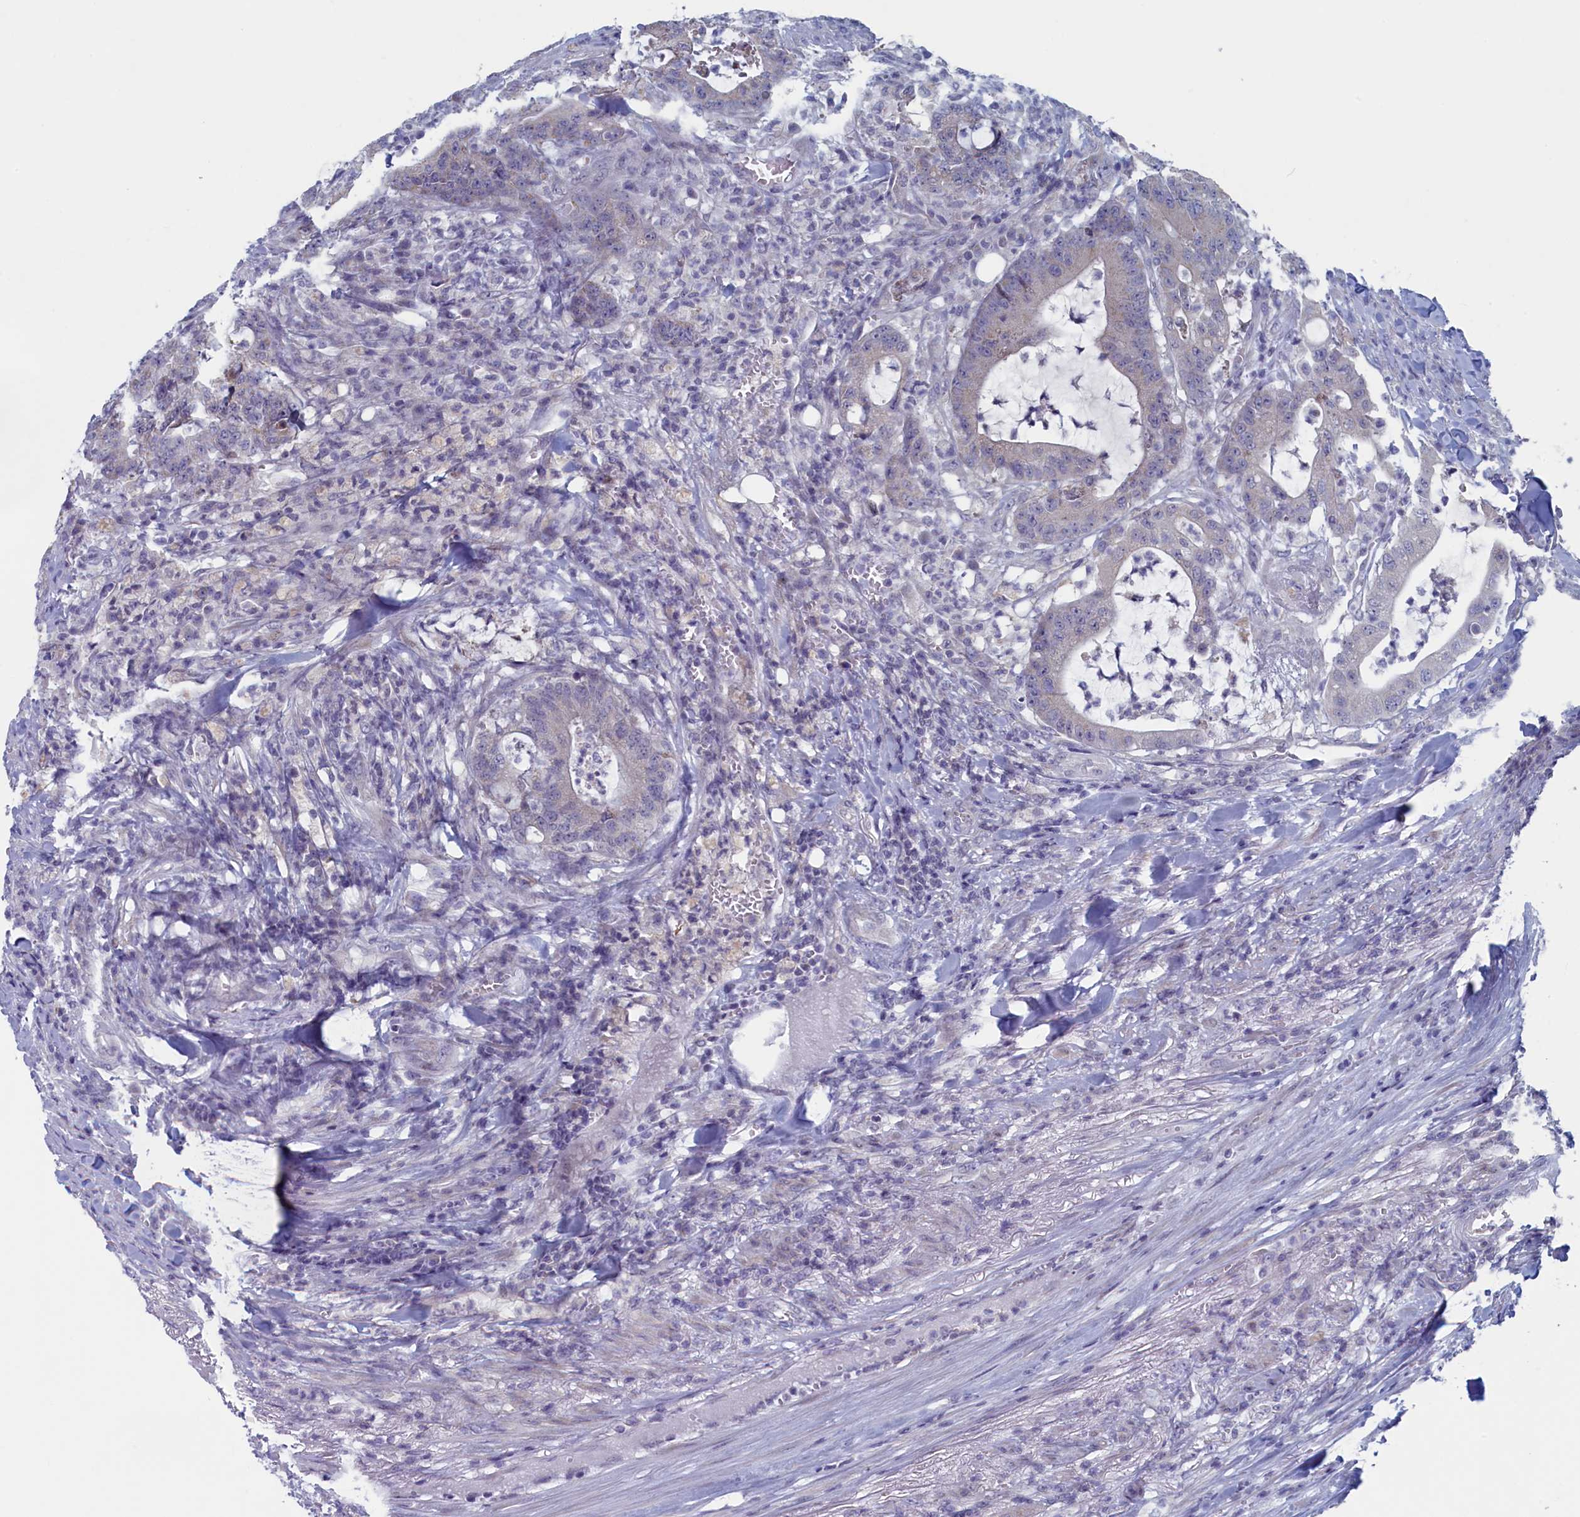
{"staining": {"intensity": "negative", "quantity": "none", "location": "none"}, "tissue": "colorectal cancer", "cell_type": "Tumor cells", "image_type": "cancer", "snomed": [{"axis": "morphology", "description": "Adenocarcinoma, NOS"}, {"axis": "topography", "description": "Colon"}], "caption": "This is an IHC histopathology image of human colorectal adenocarcinoma. There is no staining in tumor cells.", "gene": "WDR76", "patient": {"sex": "female", "age": 84}}